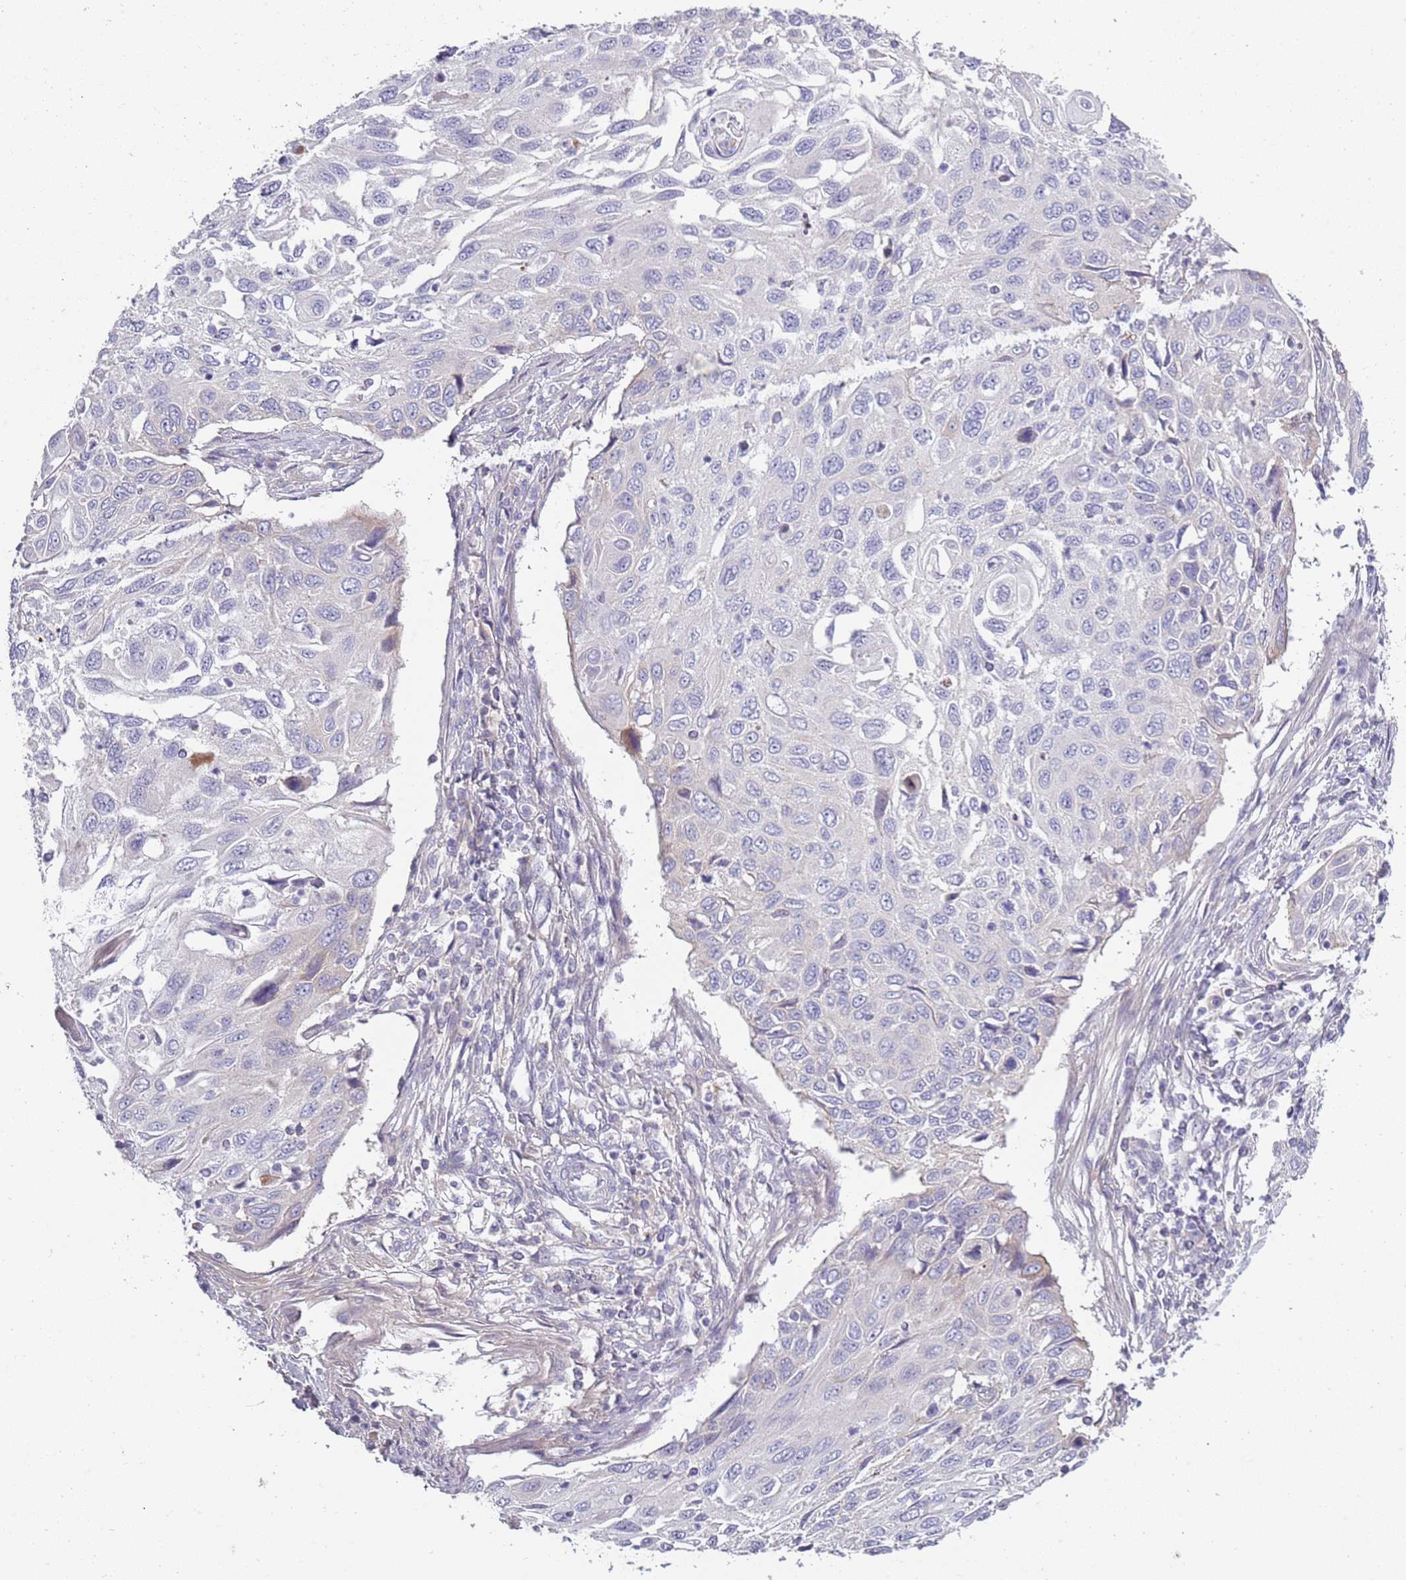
{"staining": {"intensity": "negative", "quantity": "none", "location": "none"}, "tissue": "cervical cancer", "cell_type": "Tumor cells", "image_type": "cancer", "snomed": [{"axis": "morphology", "description": "Squamous cell carcinoma, NOS"}, {"axis": "topography", "description": "Cervix"}], "caption": "Micrograph shows no significant protein expression in tumor cells of cervical cancer (squamous cell carcinoma). (Brightfield microscopy of DAB (3,3'-diaminobenzidine) immunohistochemistry at high magnification).", "gene": "TNFRSF6B", "patient": {"sex": "female", "age": 70}}